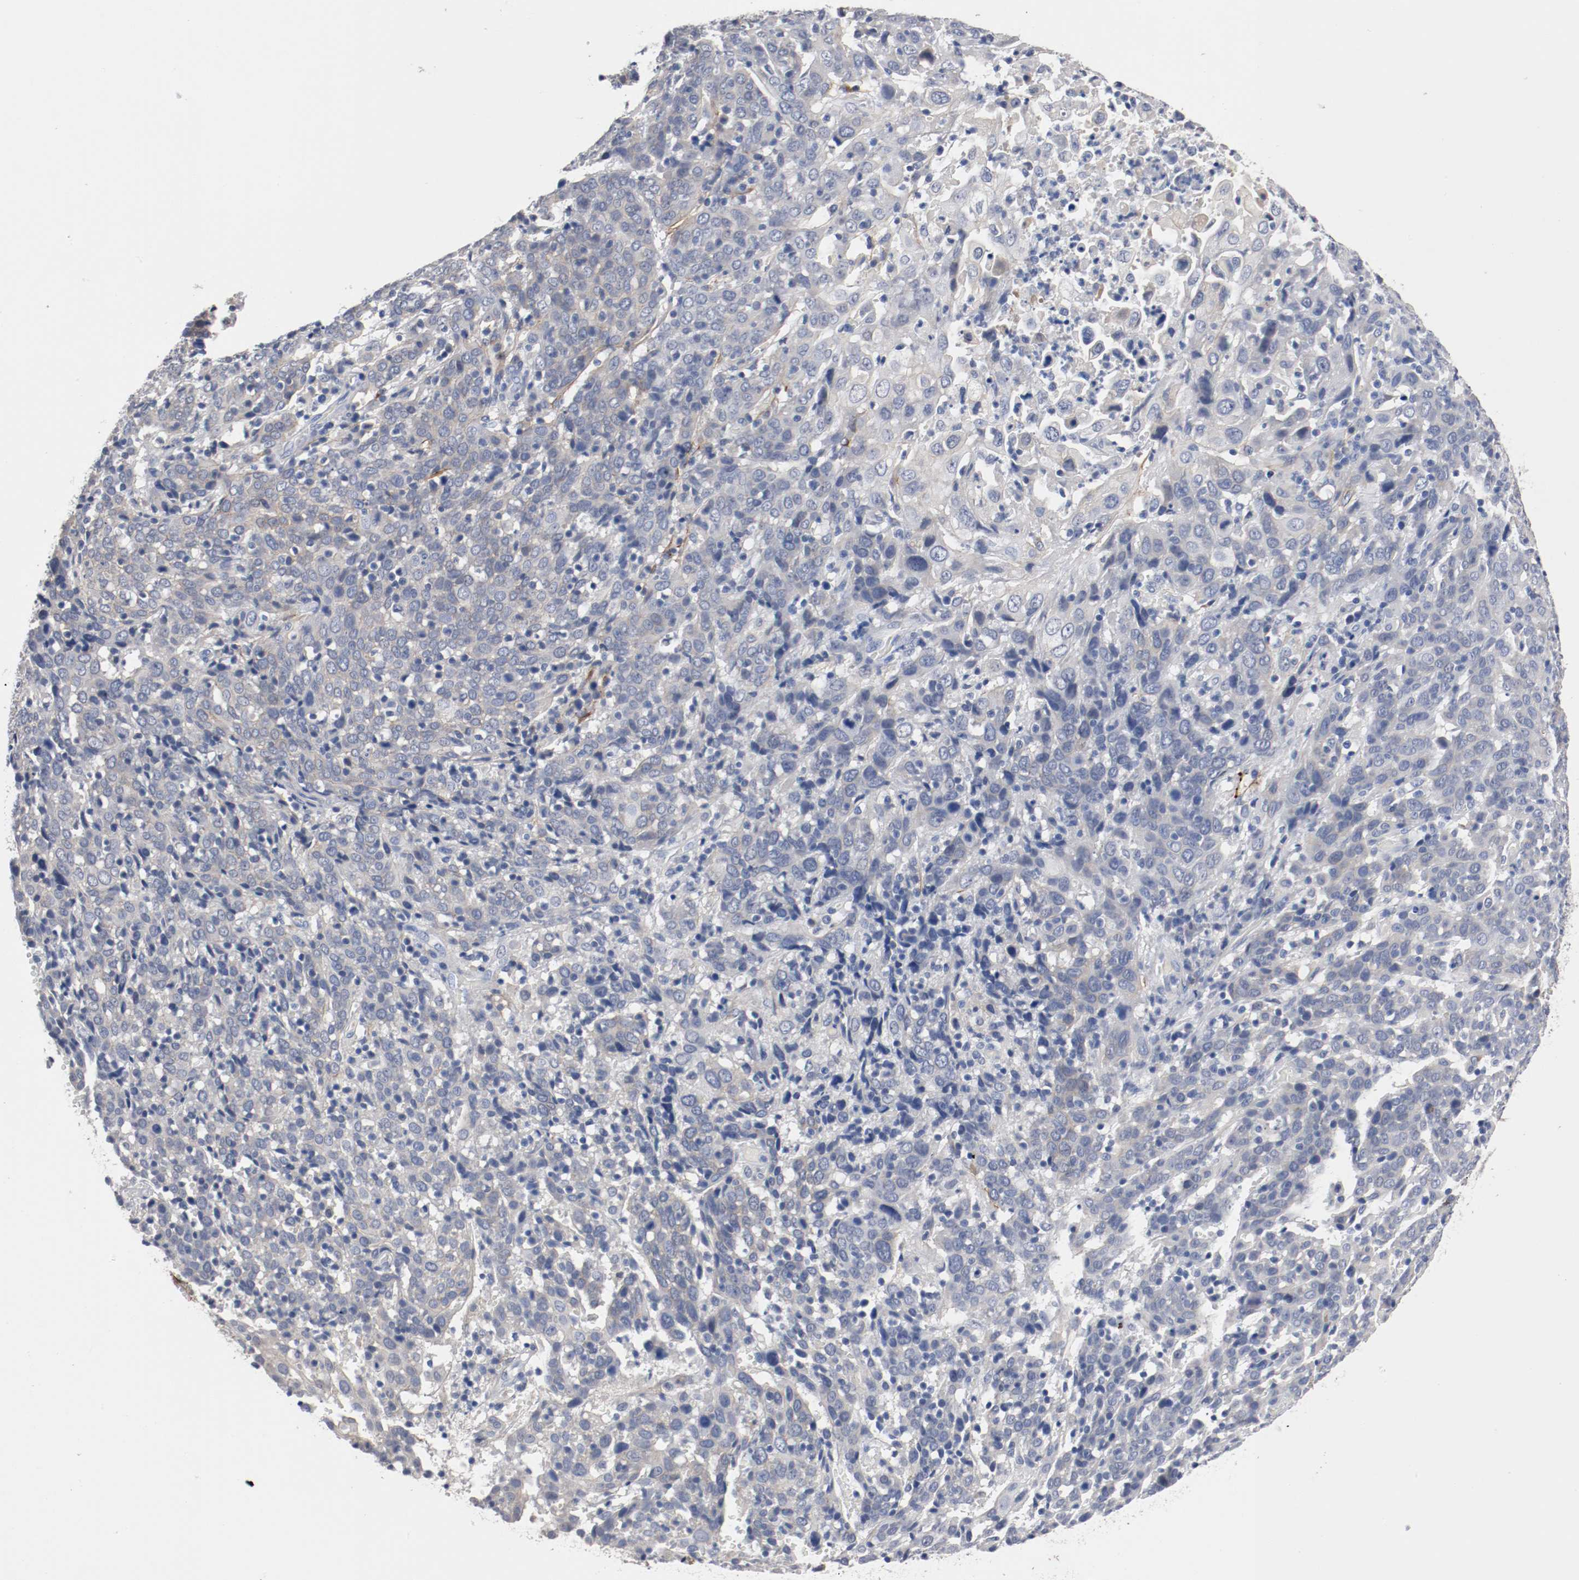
{"staining": {"intensity": "moderate", "quantity": "25%-75%", "location": "cytoplasmic/membranous"}, "tissue": "cervical cancer", "cell_type": "Tumor cells", "image_type": "cancer", "snomed": [{"axis": "morphology", "description": "Normal tissue, NOS"}, {"axis": "morphology", "description": "Squamous cell carcinoma, NOS"}, {"axis": "topography", "description": "Cervix"}], "caption": "Cervical squamous cell carcinoma stained for a protein shows moderate cytoplasmic/membranous positivity in tumor cells. (Brightfield microscopy of DAB IHC at high magnification).", "gene": "TNC", "patient": {"sex": "female", "age": 67}}